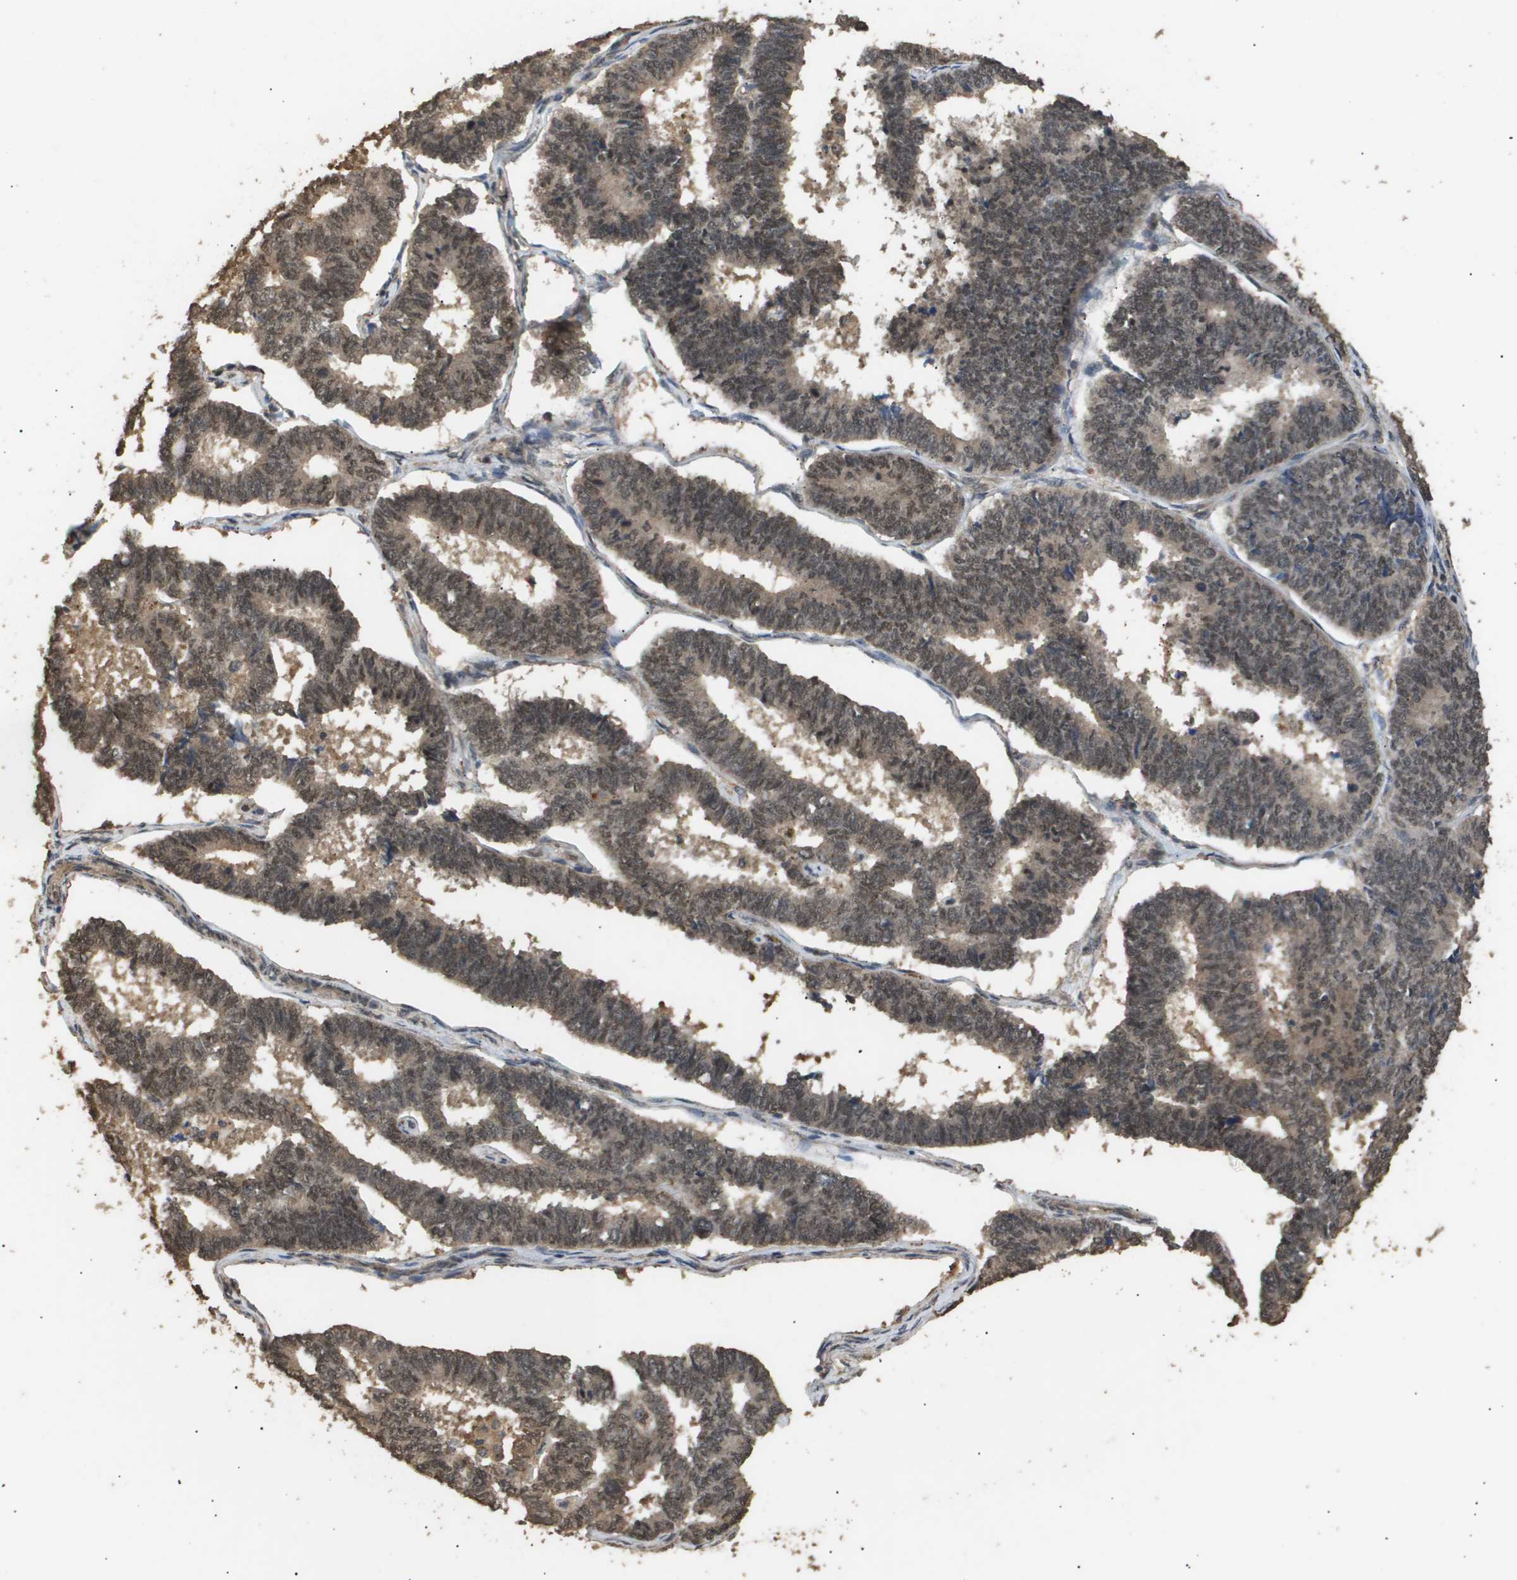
{"staining": {"intensity": "weak", "quantity": ">75%", "location": "cytoplasmic/membranous,nuclear"}, "tissue": "endometrial cancer", "cell_type": "Tumor cells", "image_type": "cancer", "snomed": [{"axis": "morphology", "description": "Adenocarcinoma, NOS"}, {"axis": "topography", "description": "Endometrium"}], "caption": "This micrograph displays endometrial cancer stained with IHC to label a protein in brown. The cytoplasmic/membranous and nuclear of tumor cells show weak positivity for the protein. Nuclei are counter-stained blue.", "gene": "ING1", "patient": {"sex": "female", "age": 70}}